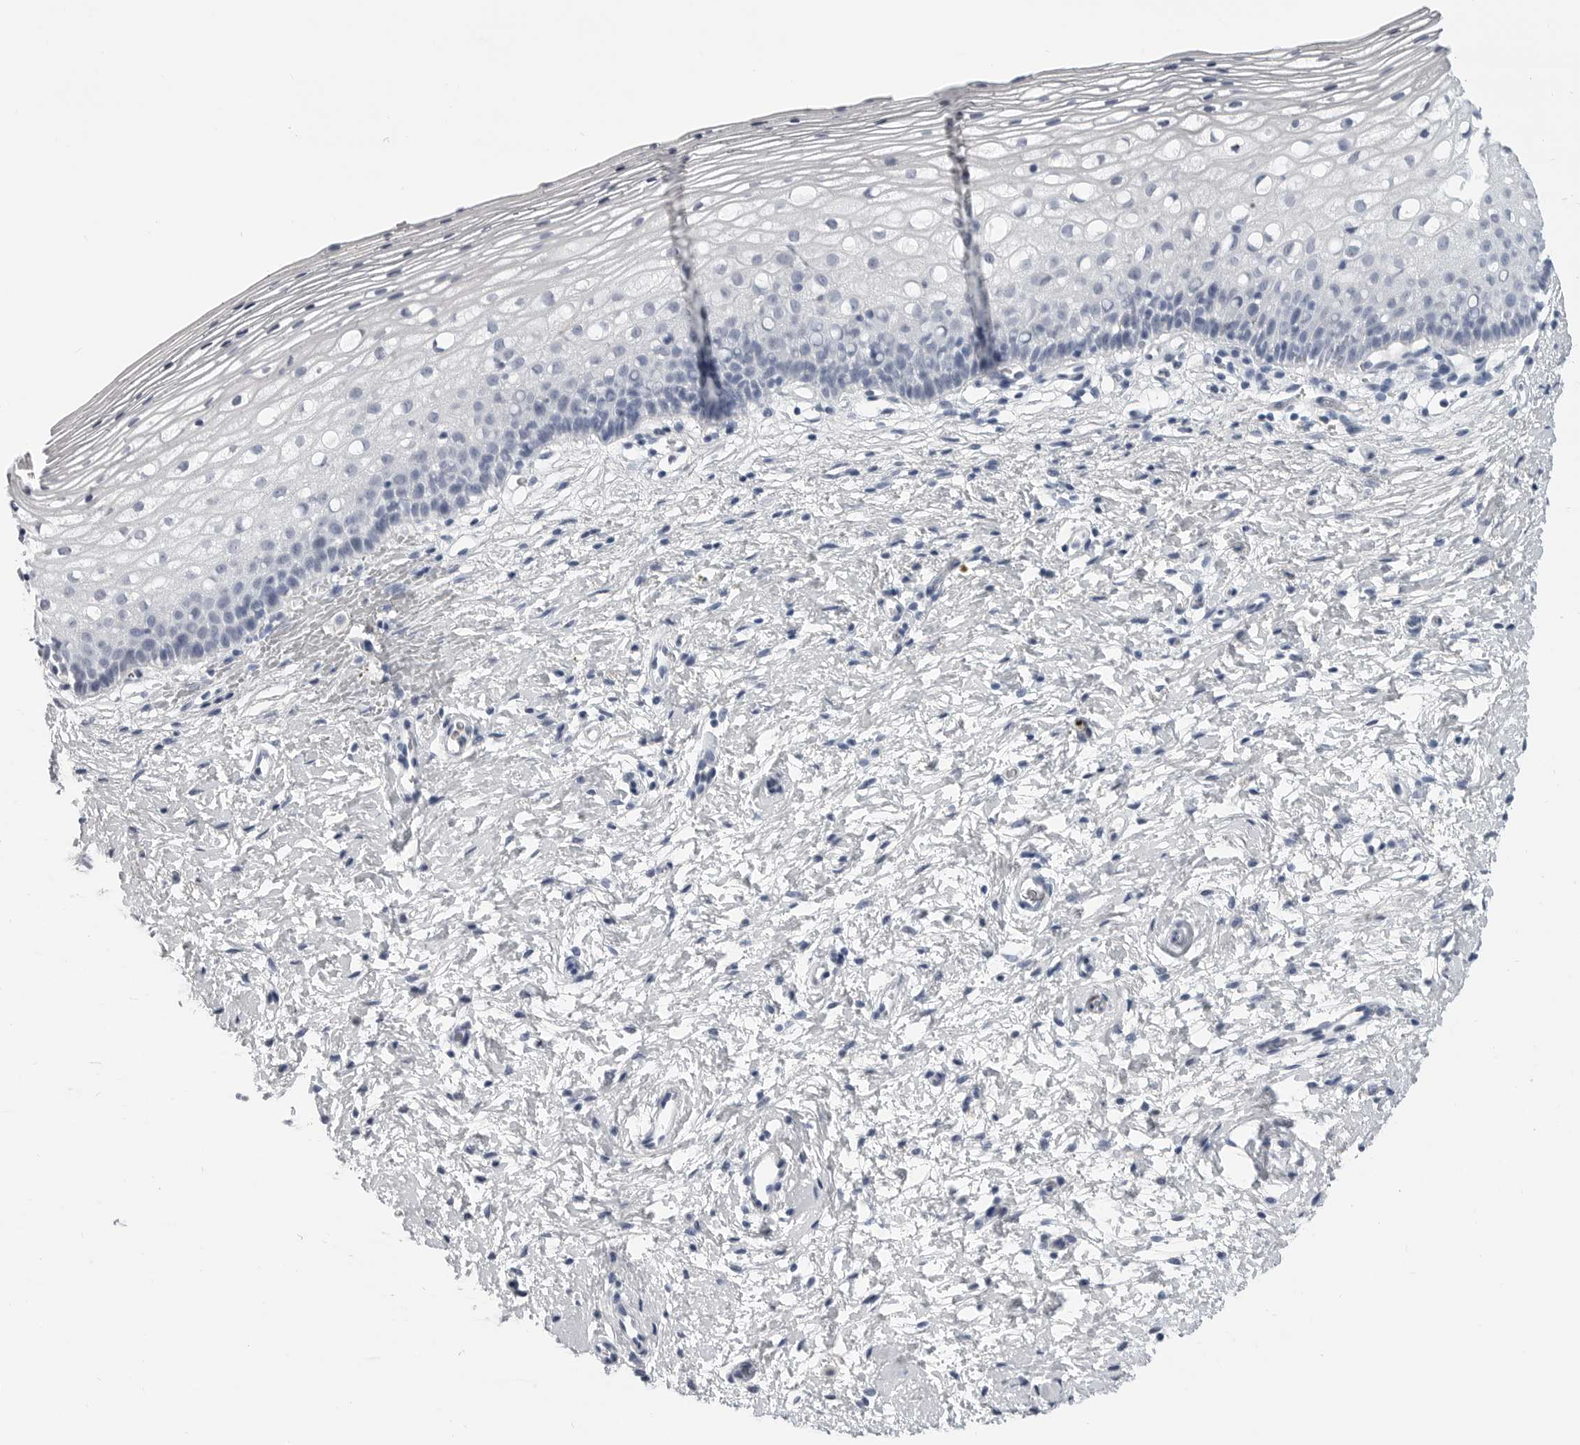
{"staining": {"intensity": "negative", "quantity": "none", "location": "none"}, "tissue": "cervix", "cell_type": "Squamous epithelial cells", "image_type": "normal", "snomed": [{"axis": "morphology", "description": "Normal tissue, NOS"}, {"axis": "topography", "description": "Cervix"}], "caption": "Immunohistochemistry (IHC) image of unremarkable cervix stained for a protein (brown), which shows no staining in squamous epithelial cells. The staining is performed using DAB brown chromogen with nuclei counter-stained in using hematoxylin.", "gene": "PLN", "patient": {"sex": "female", "age": 72}}